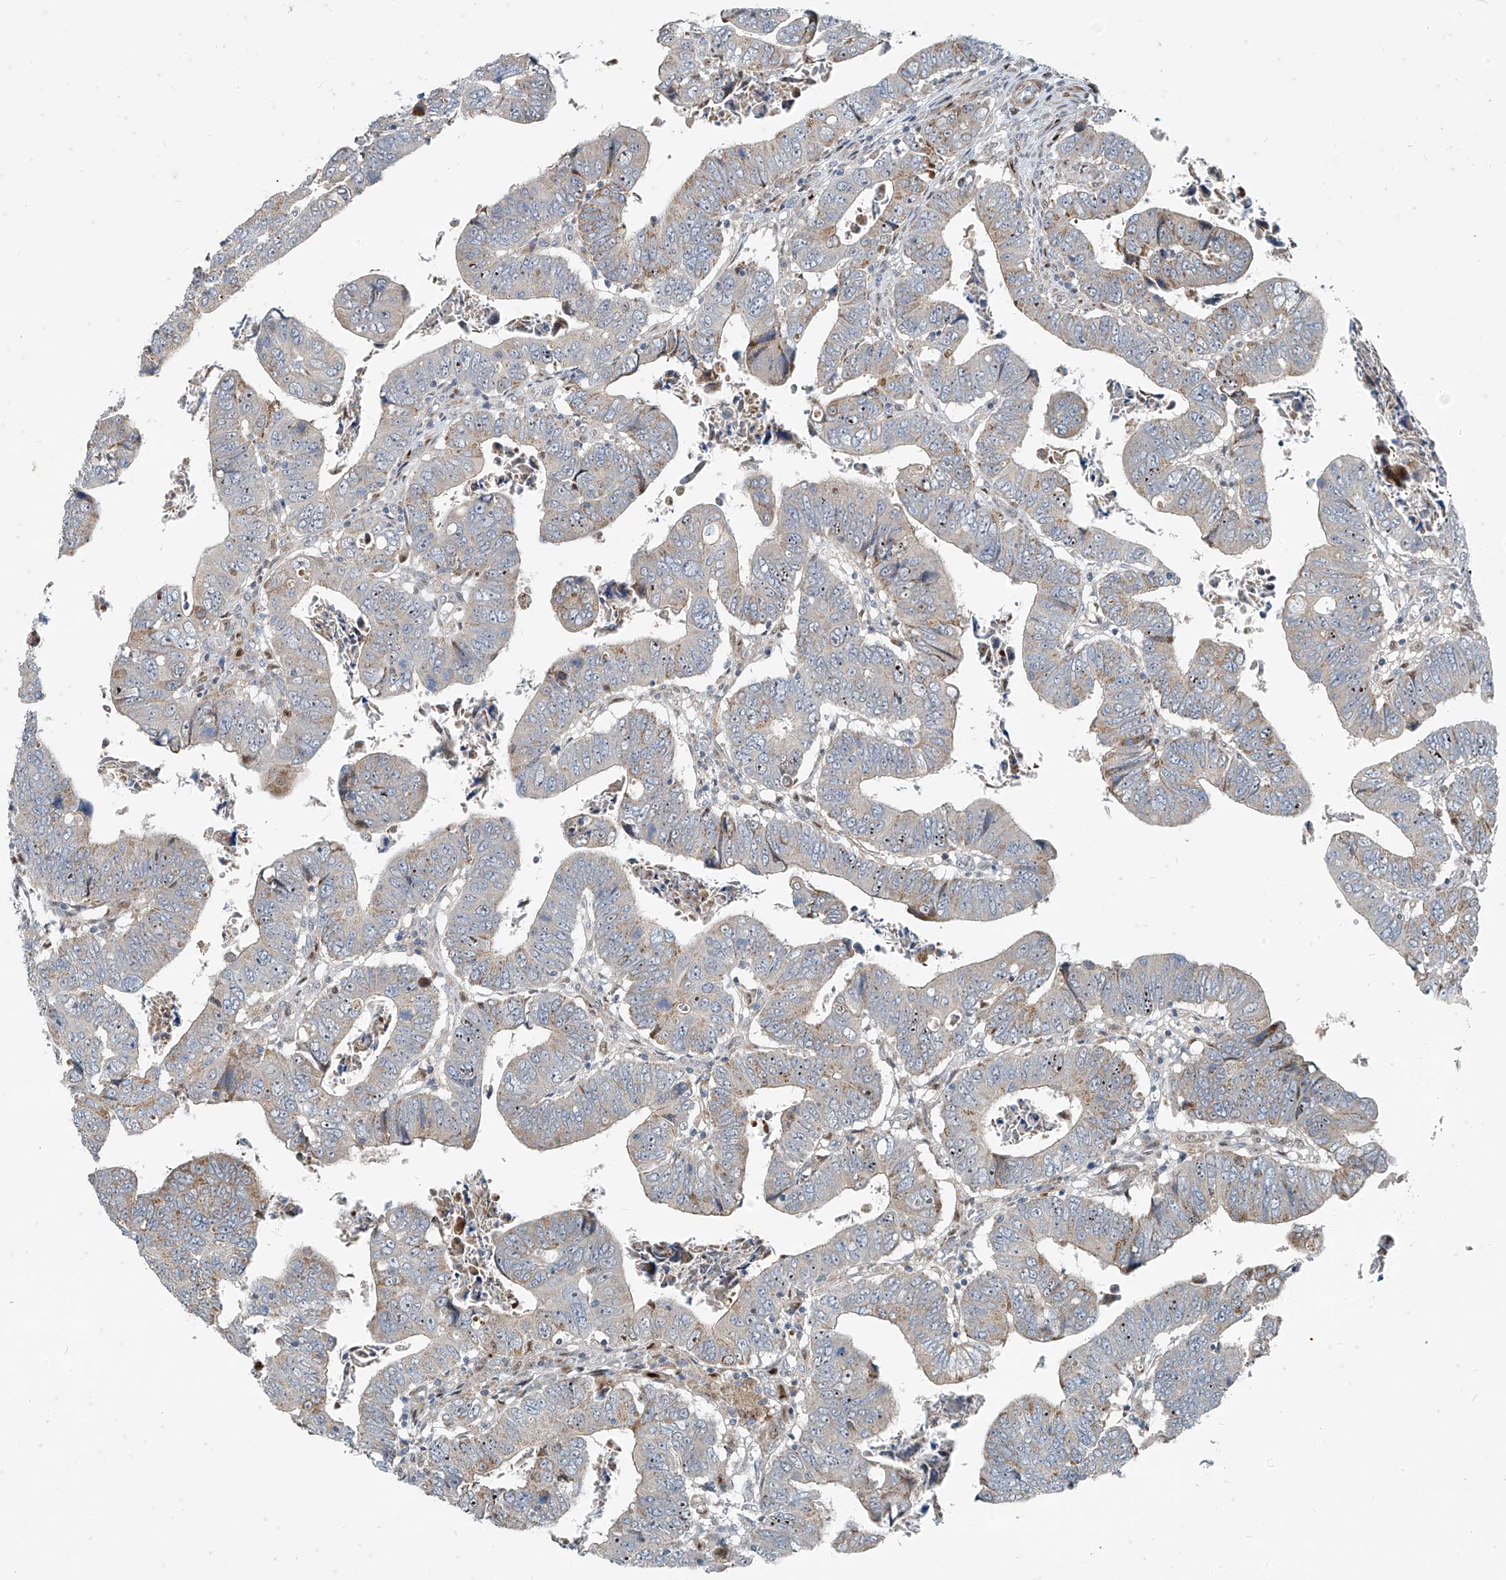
{"staining": {"intensity": "moderate", "quantity": "25%-75%", "location": "cytoplasmic/membranous,nuclear"}, "tissue": "colorectal cancer", "cell_type": "Tumor cells", "image_type": "cancer", "snomed": [{"axis": "morphology", "description": "Normal tissue, NOS"}, {"axis": "morphology", "description": "Adenocarcinoma, NOS"}, {"axis": "topography", "description": "Rectum"}], "caption": "Immunohistochemistry (IHC) staining of colorectal cancer, which reveals medium levels of moderate cytoplasmic/membranous and nuclear positivity in about 25%-75% of tumor cells indicating moderate cytoplasmic/membranous and nuclear protein expression. The staining was performed using DAB (brown) for protein detection and nuclei were counterstained in hematoxylin (blue).", "gene": "PPCS", "patient": {"sex": "female", "age": 65}}